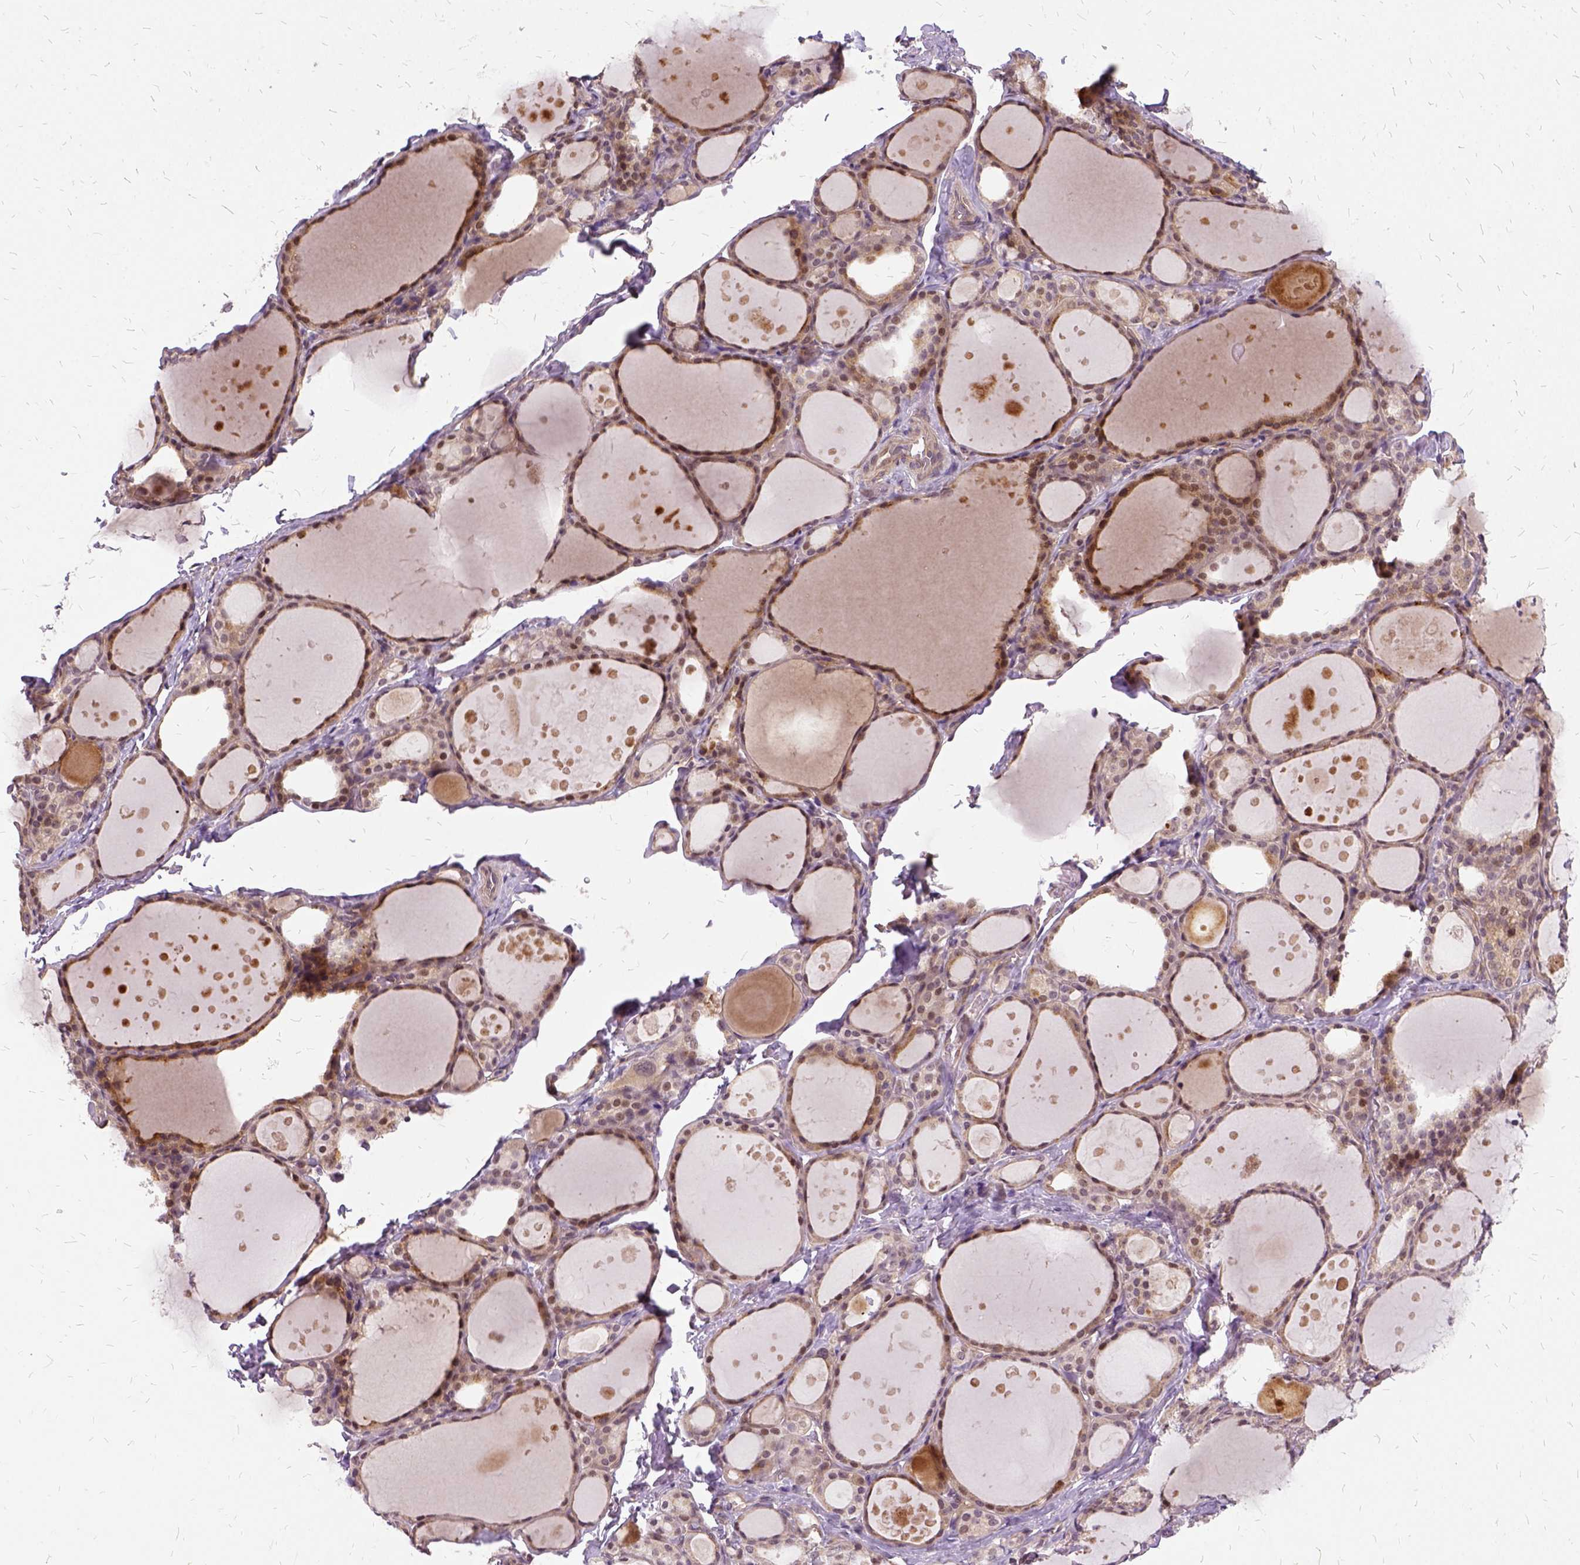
{"staining": {"intensity": "moderate", "quantity": ">75%", "location": "cytoplasmic/membranous"}, "tissue": "thyroid gland", "cell_type": "Glandular cells", "image_type": "normal", "snomed": [{"axis": "morphology", "description": "Normal tissue, NOS"}, {"axis": "topography", "description": "Thyroid gland"}], "caption": "Glandular cells demonstrate medium levels of moderate cytoplasmic/membranous expression in about >75% of cells in unremarkable thyroid gland. (DAB (3,3'-diaminobenzidine) = brown stain, brightfield microscopy at high magnification).", "gene": "ILRUN", "patient": {"sex": "male", "age": 68}}